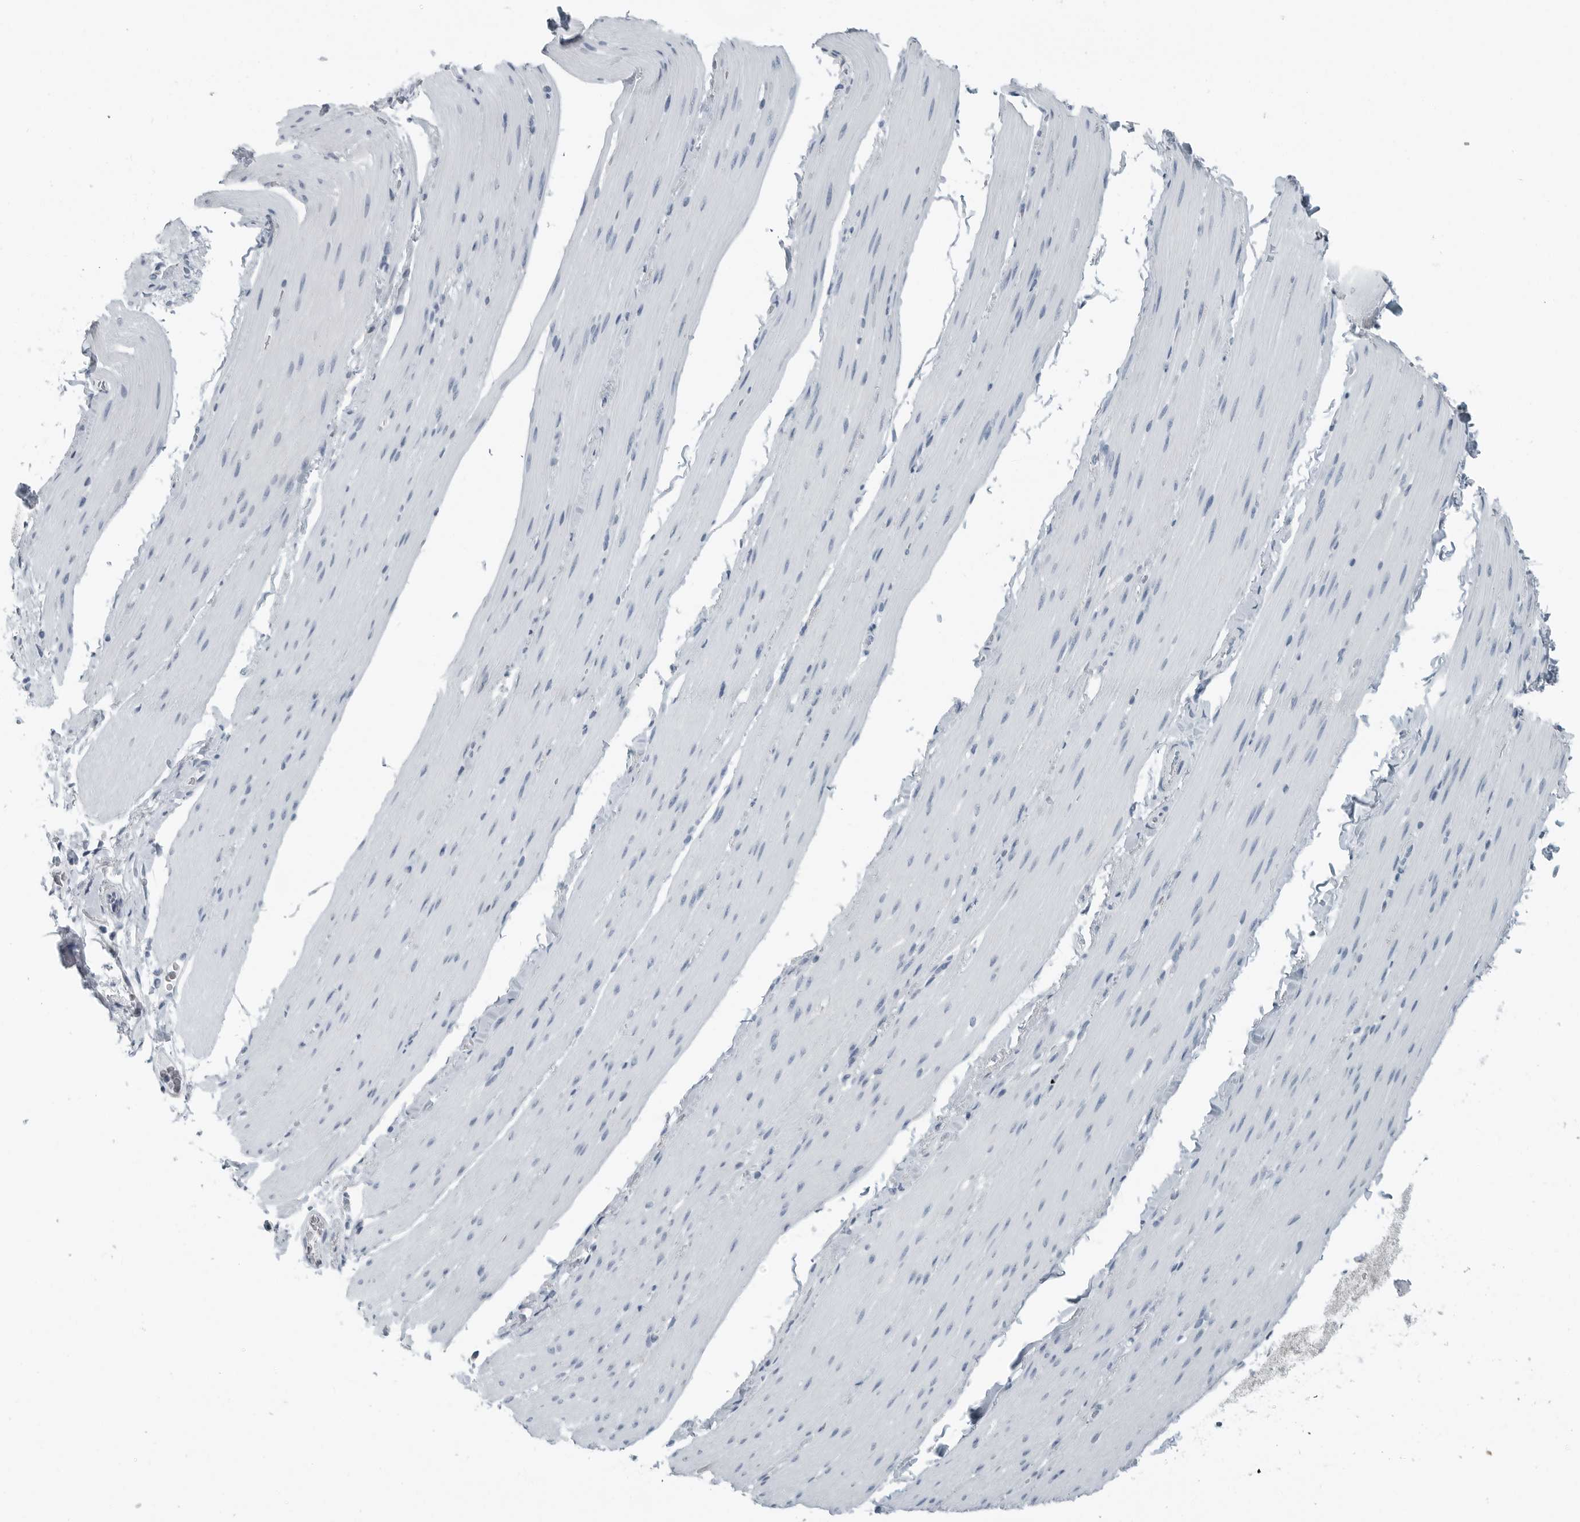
{"staining": {"intensity": "negative", "quantity": "none", "location": "none"}, "tissue": "smooth muscle", "cell_type": "Smooth muscle cells", "image_type": "normal", "snomed": [{"axis": "morphology", "description": "Normal tissue, NOS"}, {"axis": "topography", "description": "Smooth muscle"}, {"axis": "topography", "description": "Small intestine"}], "caption": "Immunohistochemistry (IHC) of unremarkable human smooth muscle exhibits no positivity in smooth muscle cells.", "gene": "ZPBP2", "patient": {"sex": "female", "age": 84}}